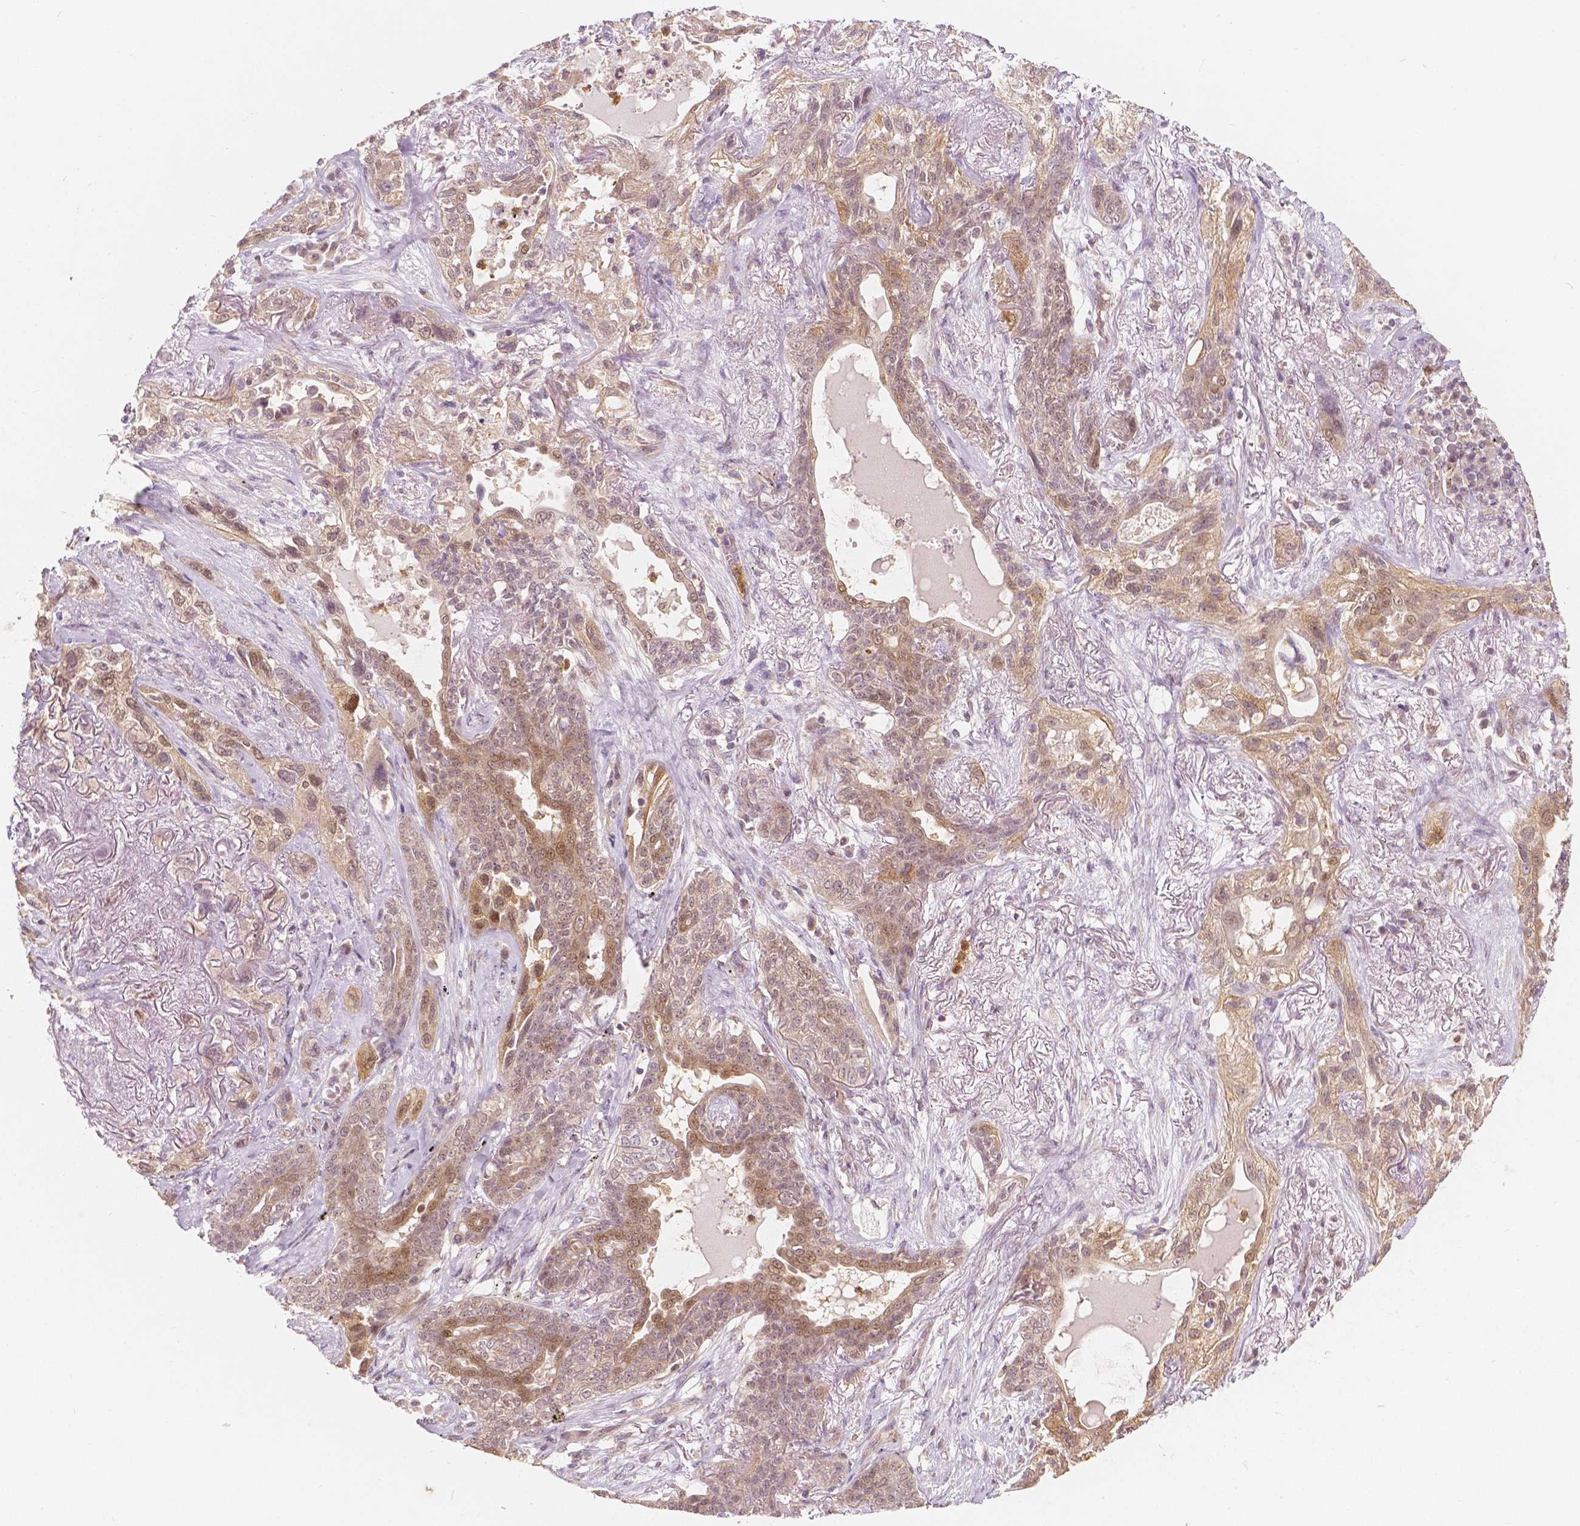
{"staining": {"intensity": "weak", "quantity": "25%-75%", "location": "cytoplasmic/membranous,nuclear"}, "tissue": "lung cancer", "cell_type": "Tumor cells", "image_type": "cancer", "snomed": [{"axis": "morphology", "description": "Squamous cell carcinoma, NOS"}, {"axis": "topography", "description": "Lung"}], "caption": "Immunohistochemical staining of lung cancer shows low levels of weak cytoplasmic/membranous and nuclear positivity in approximately 25%-75% of tumor cells.", "gene": "NAPRT", "patient": {"sex": "female", "age": 70}}